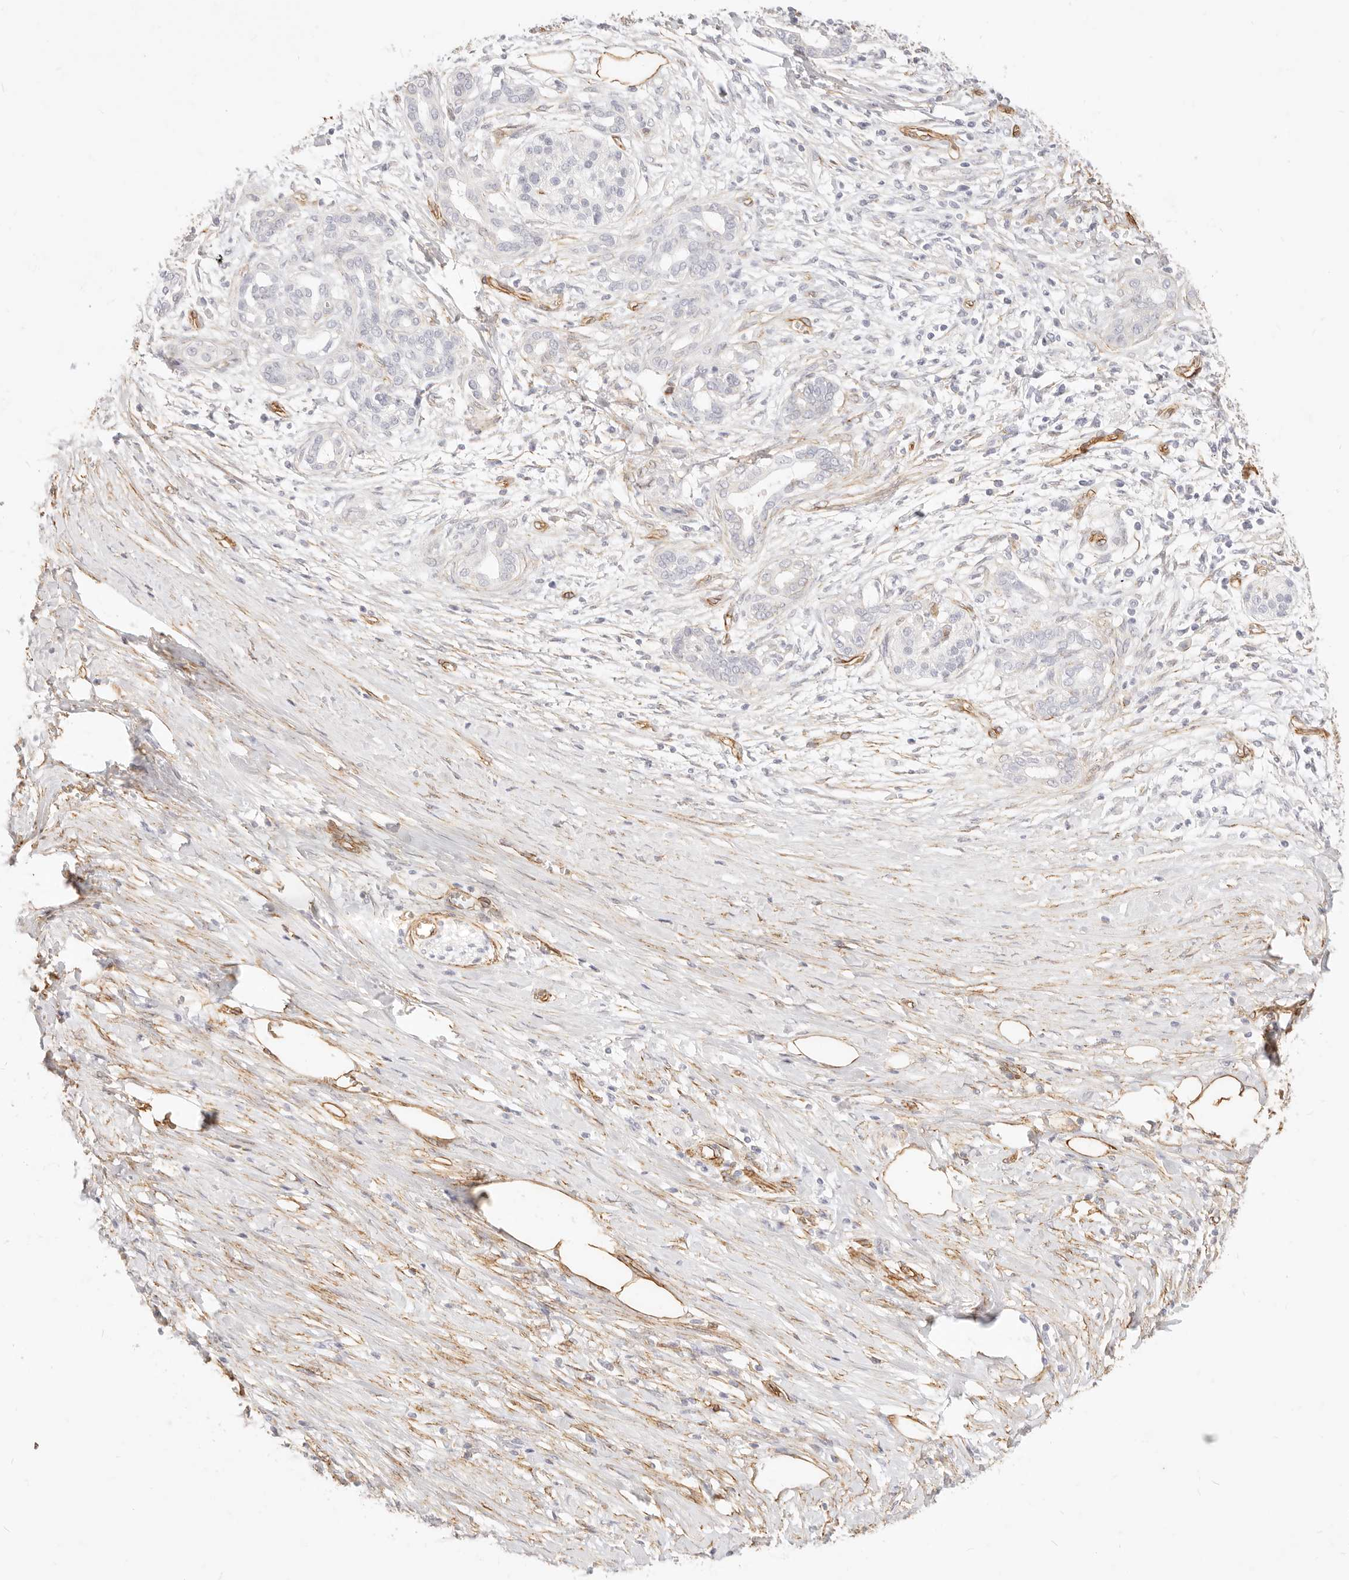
{"staining": {"intensity": "negative", "quantity": "none", "location": "none"}, "tissue": "pancreatic cancer", "cell_type": "Tumor cells", "image_type": "cancer", "snomed": [{"axis": "morphology", "description": "Adenocarcinoma, NOS"}, {"axis": "topography", "description": "Pancreas"}], "caption": "DAB immunohistochemical staining of adenocarcinoma (pancreatic) shows no significant expression in tumor cells.", "gene": "NUS1", "patient": {"sex": "male", "age": 58}}